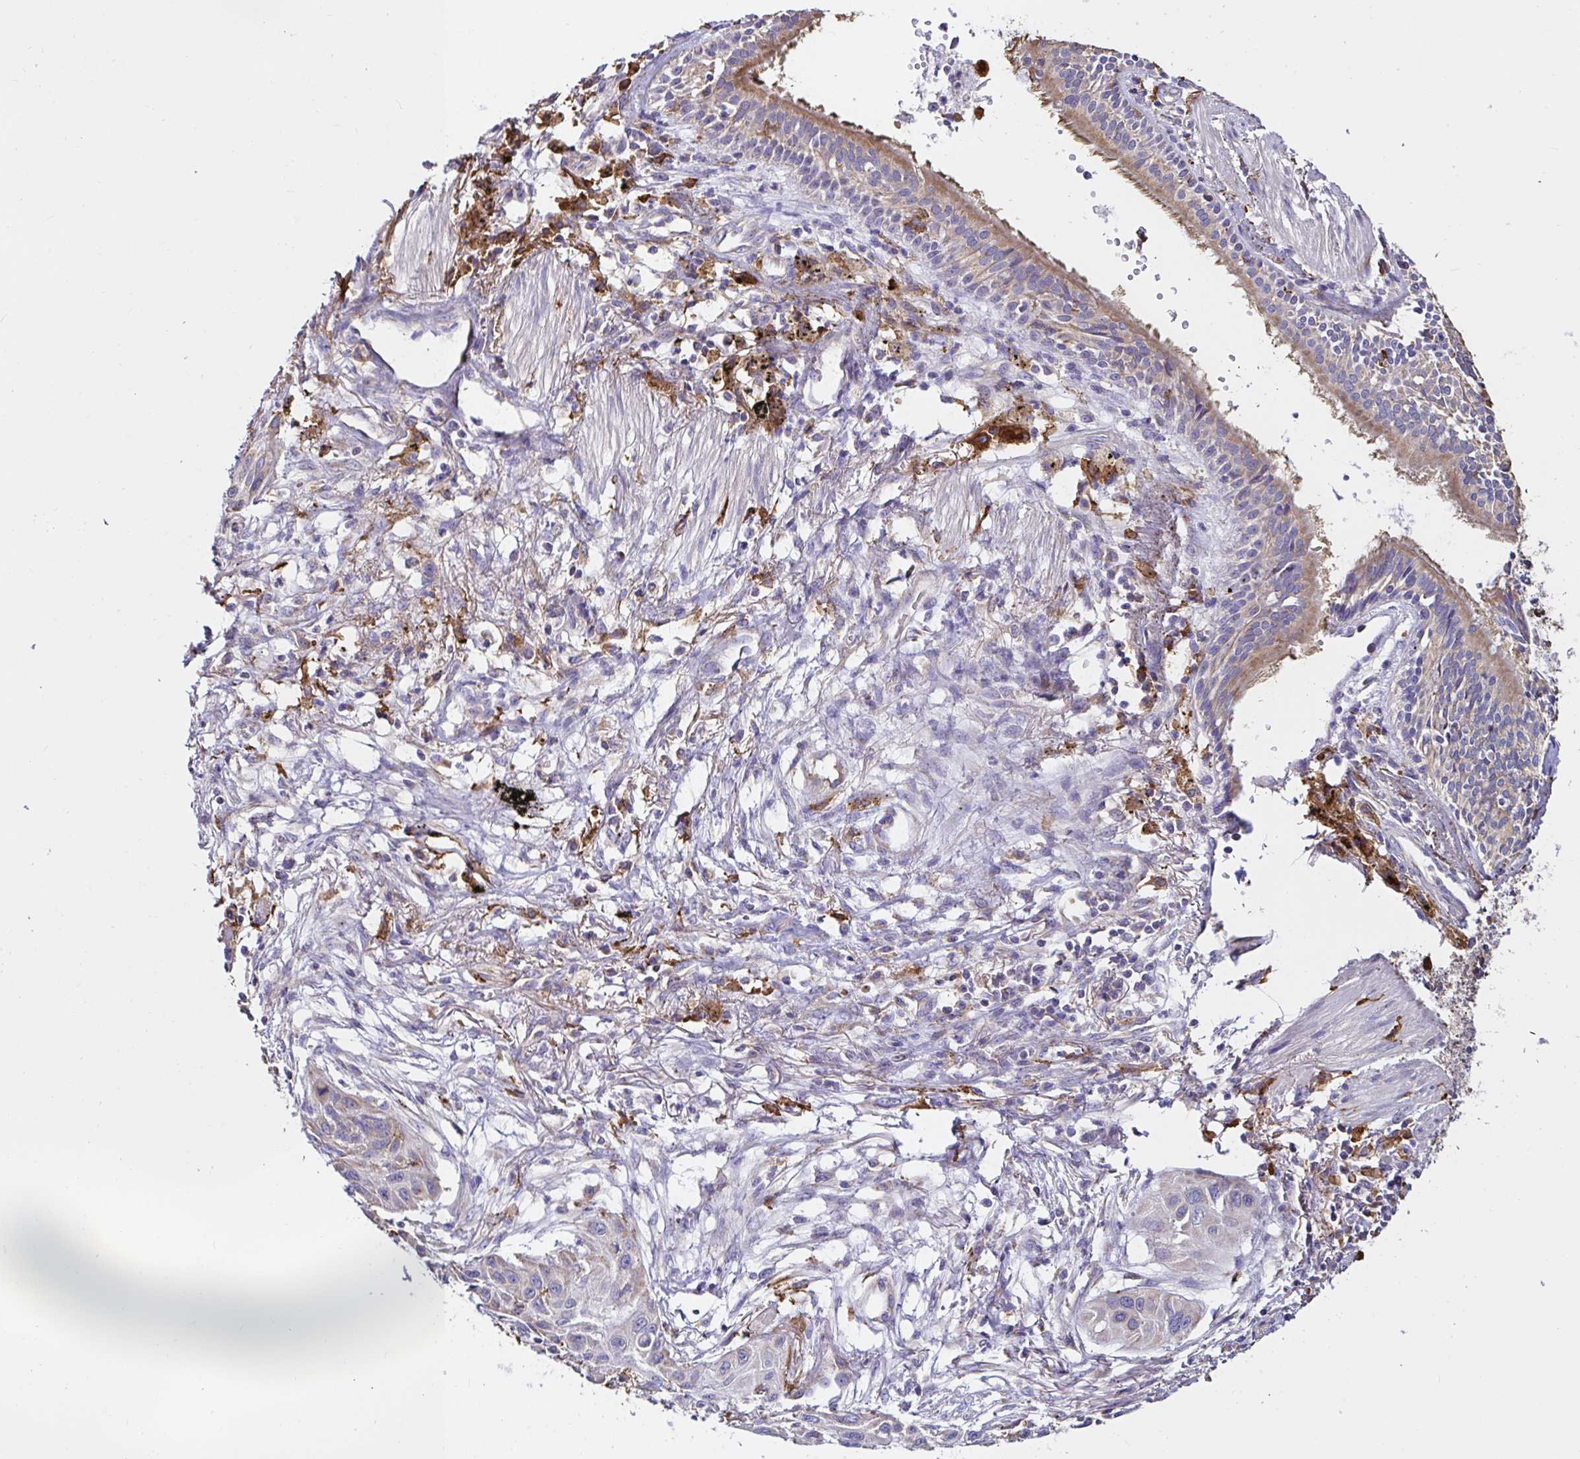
{"staining": {"intensity": "negative", "quantity": "none", "location": "none"}, "tissue": "lung cancer", "cell_type": "Tumor cells", "image_type": "cancer", "snomed": [{"axis": "morphology", "description": "Squamous cell carcinoma, NOS"}, {"axis": "topography", "description": "Lung"}], "caption": "Immunohistochemistry (IHC) image of neoplastic tissue: lung squamous cell carcinoma stained with DAB demonstrates no significant protein staining in tumor cells. Nuclei are stained in blue.", "gene": "MSR1", "patient": {"sex": "male", "age": 71}}